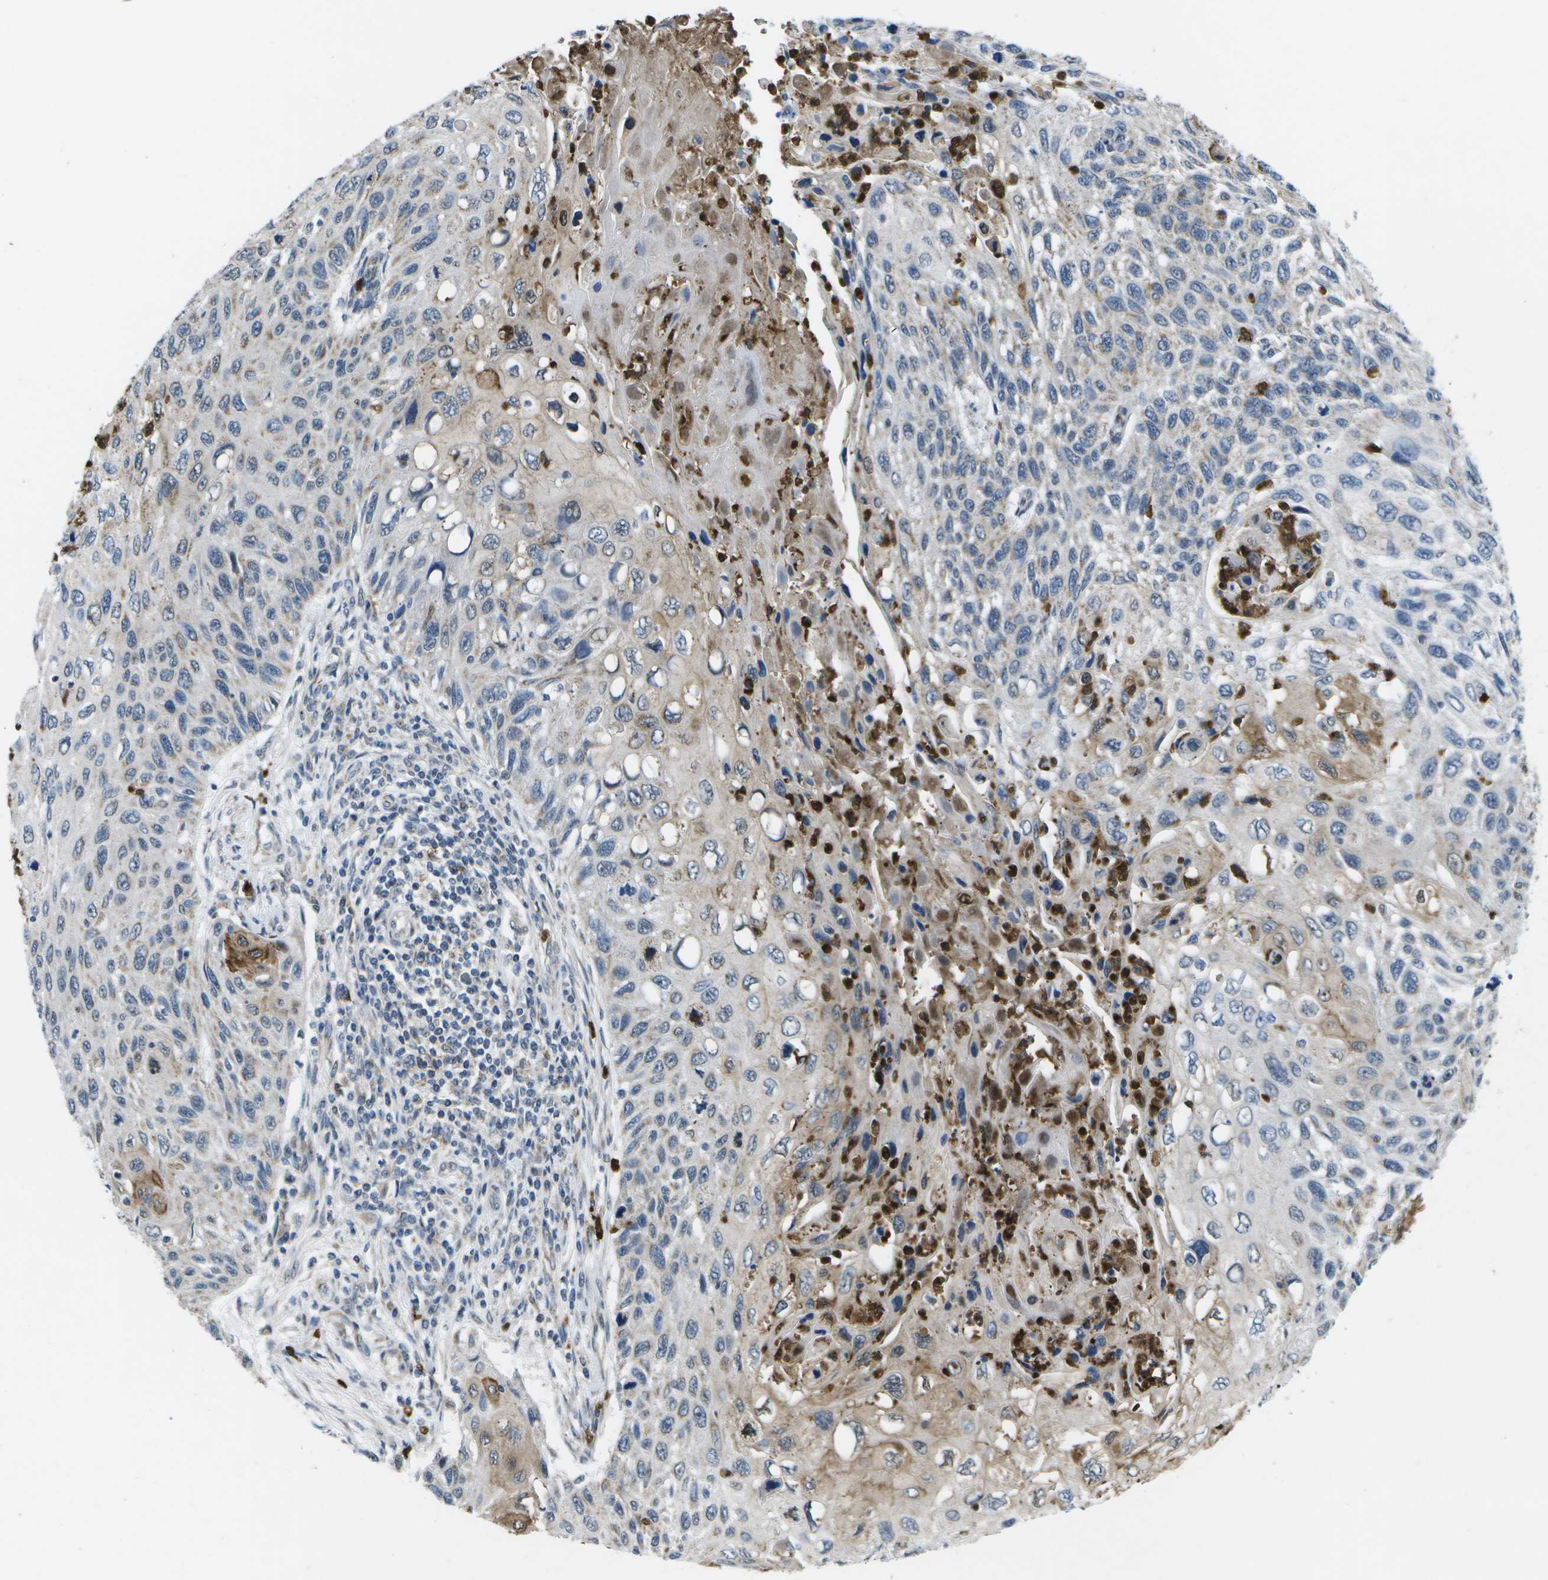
{"staining": {"intensity": "weak", "quantity": "<25%", "location": "cytoplasmic/membranous"}, "tissue": "cervical cancer", "cell_type": "Tumor cells", "image_type": "cancer", "snomed": [{"axis": "morphology", "description": "Squamous cell carcinoma, NOS"}, {"axis": "topography", "description": "Cervix"}], "caption": "Human squamous cell carcinoma (cervical) stained for a protein using IHC displays no staining in tumor cells.", "gene": "GALNT15", "patient": {"sex": "female", "age": 70}}